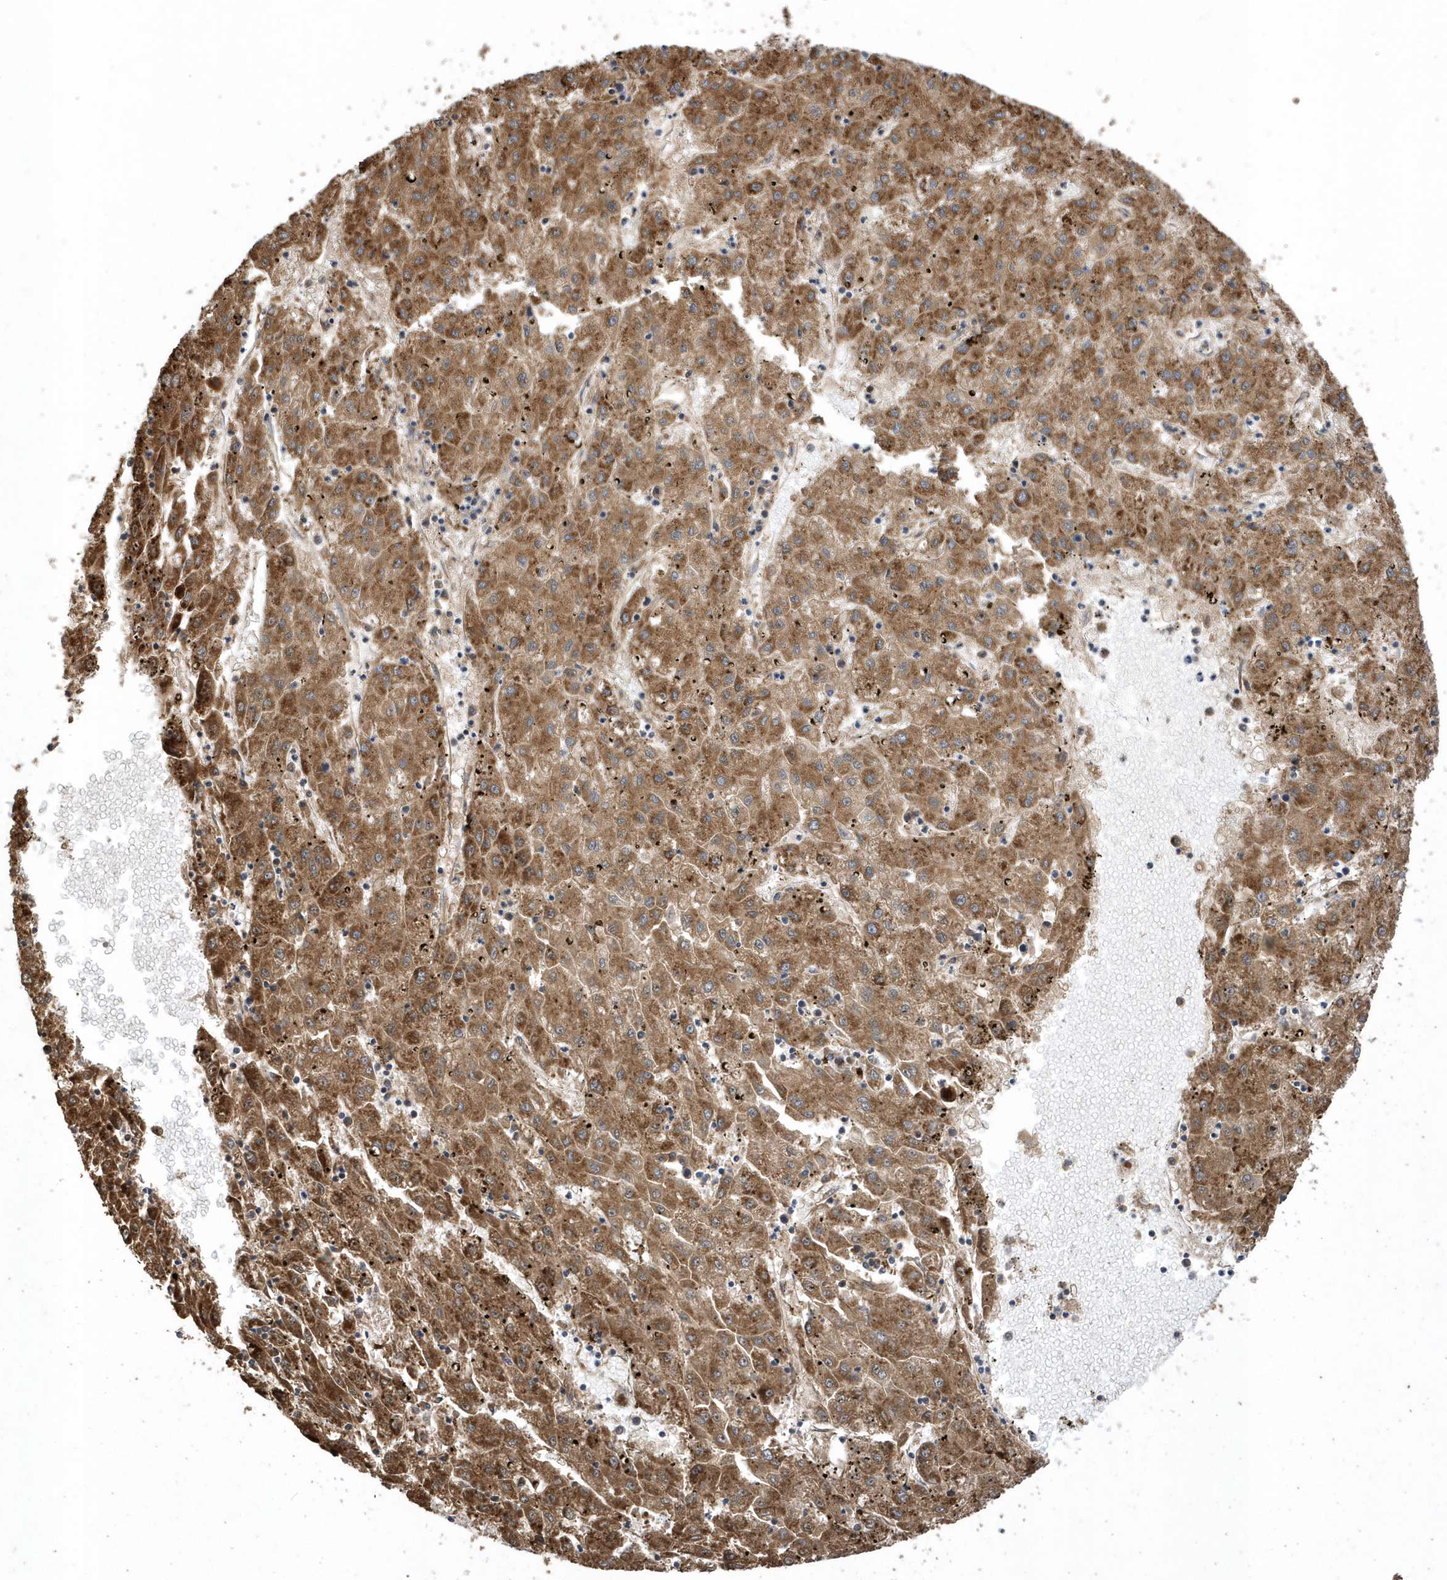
{"staining": {"intensity": "moderate", "quantity": ">75%", "location": "cytoplasmic/membranous"}, "tissue": "liver cancer", "cell_type": "Tumor cells", "image_type": "cancer", "snomed": [{"axis": "morphology", "description": "Carcinoma, Hepatocellular, NOS"}, {"axis": "topography", "description": "Liver"}], "caption": "This is an image of IHC staining of liver hepatocellular carcinoma, which shows moderate positivity in the cytoplasmic/membranous of tumor cells.", "gene": "WASHC5", "patient": {"sex": "male", "age": 72}}